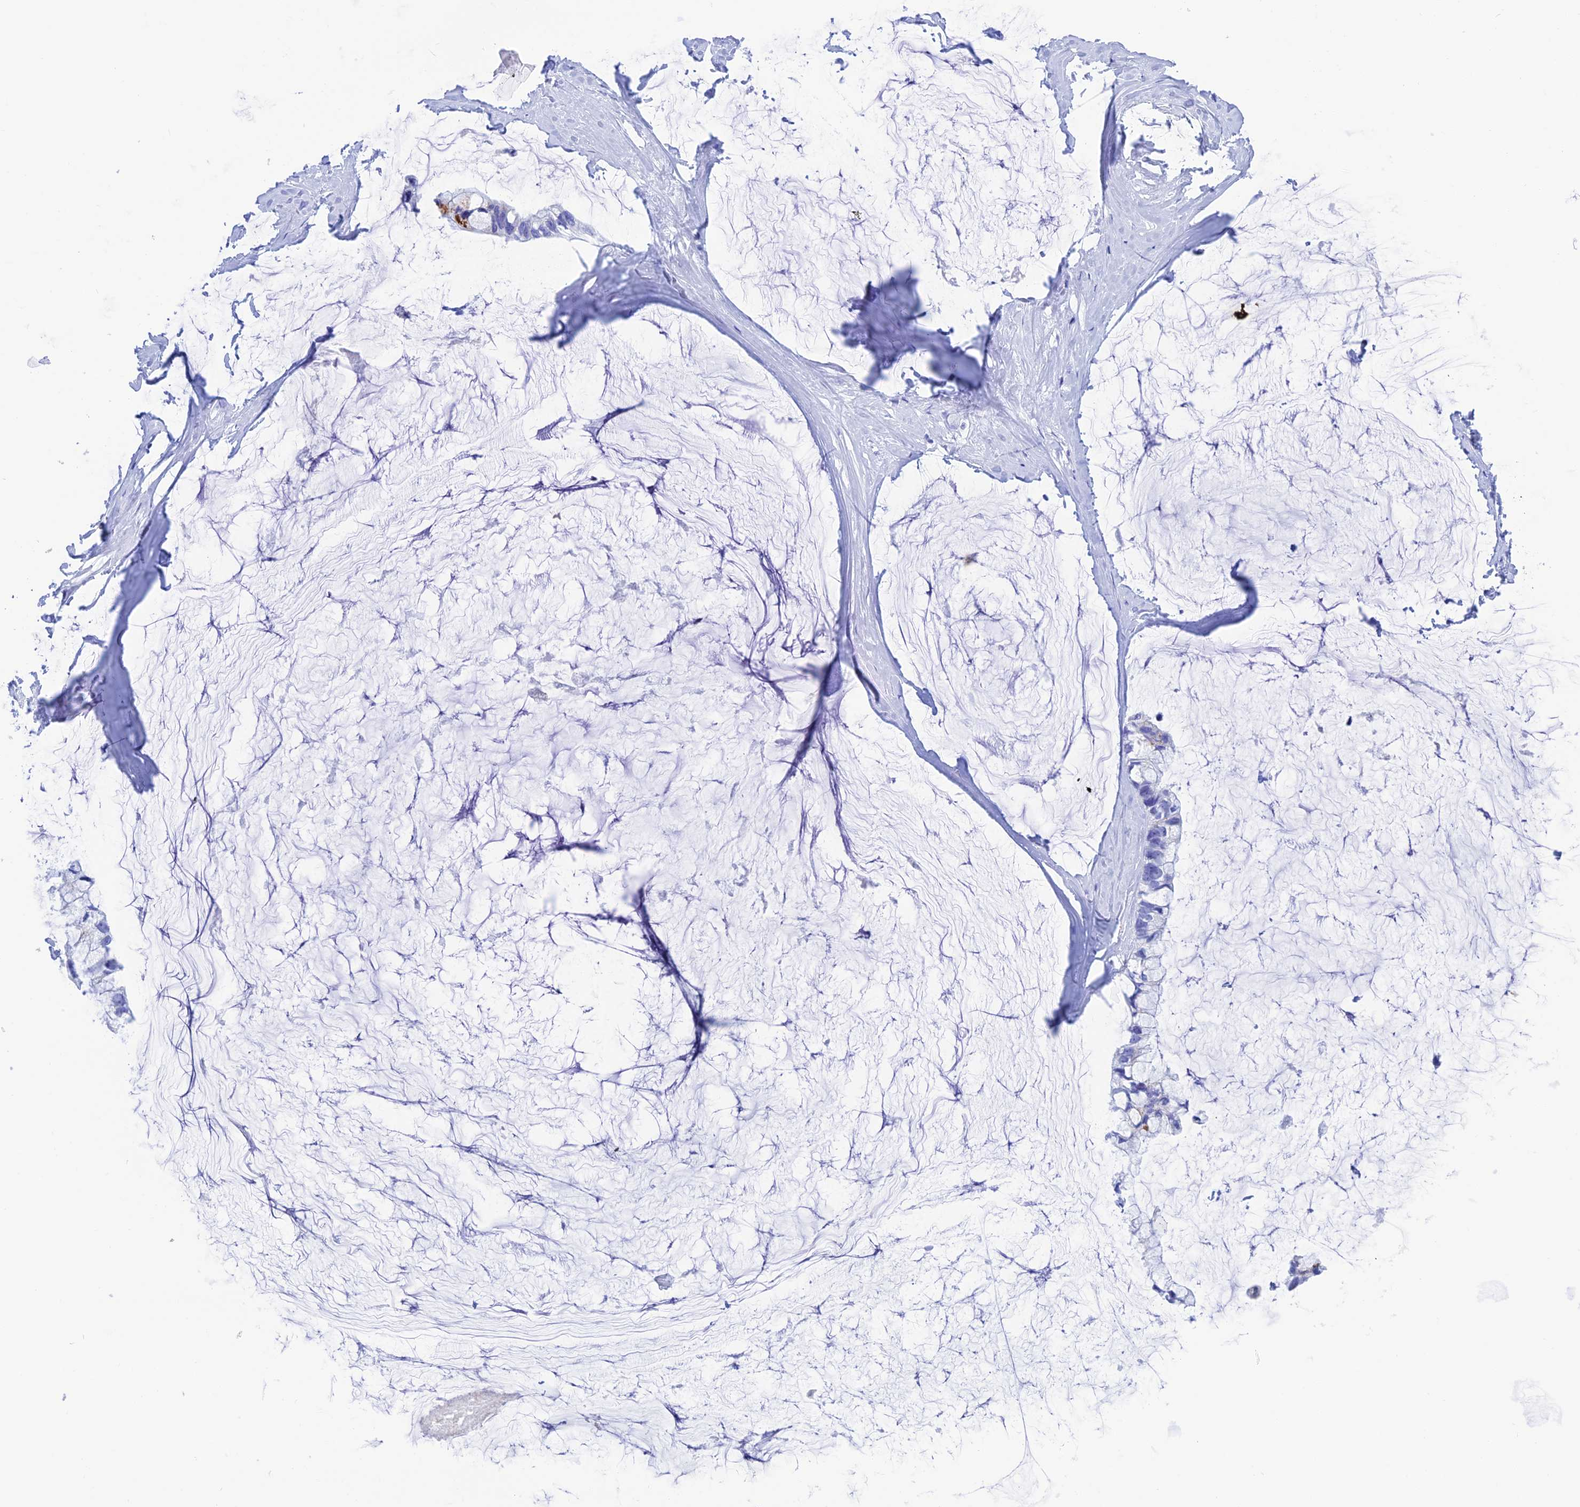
{"staining": {"intensity": "negative", "quantity": "none", "location": "none"}, "tissue": "ovarian cancer", "cell_type": "Tumor cells", "image_type": "cancer", "snomed": [{"axis": "morphology", "description": "Cystadenocarcinoma, mucinous, NOS"}, {"axis": "topography", "description": "Ovary"}], "caption": "Tumor cells show no significant protein expression in ovarian mucinous cystadenocarcinoma.", "gene": "NXPE4", "patient": {"sex": "female", "age": 39}}